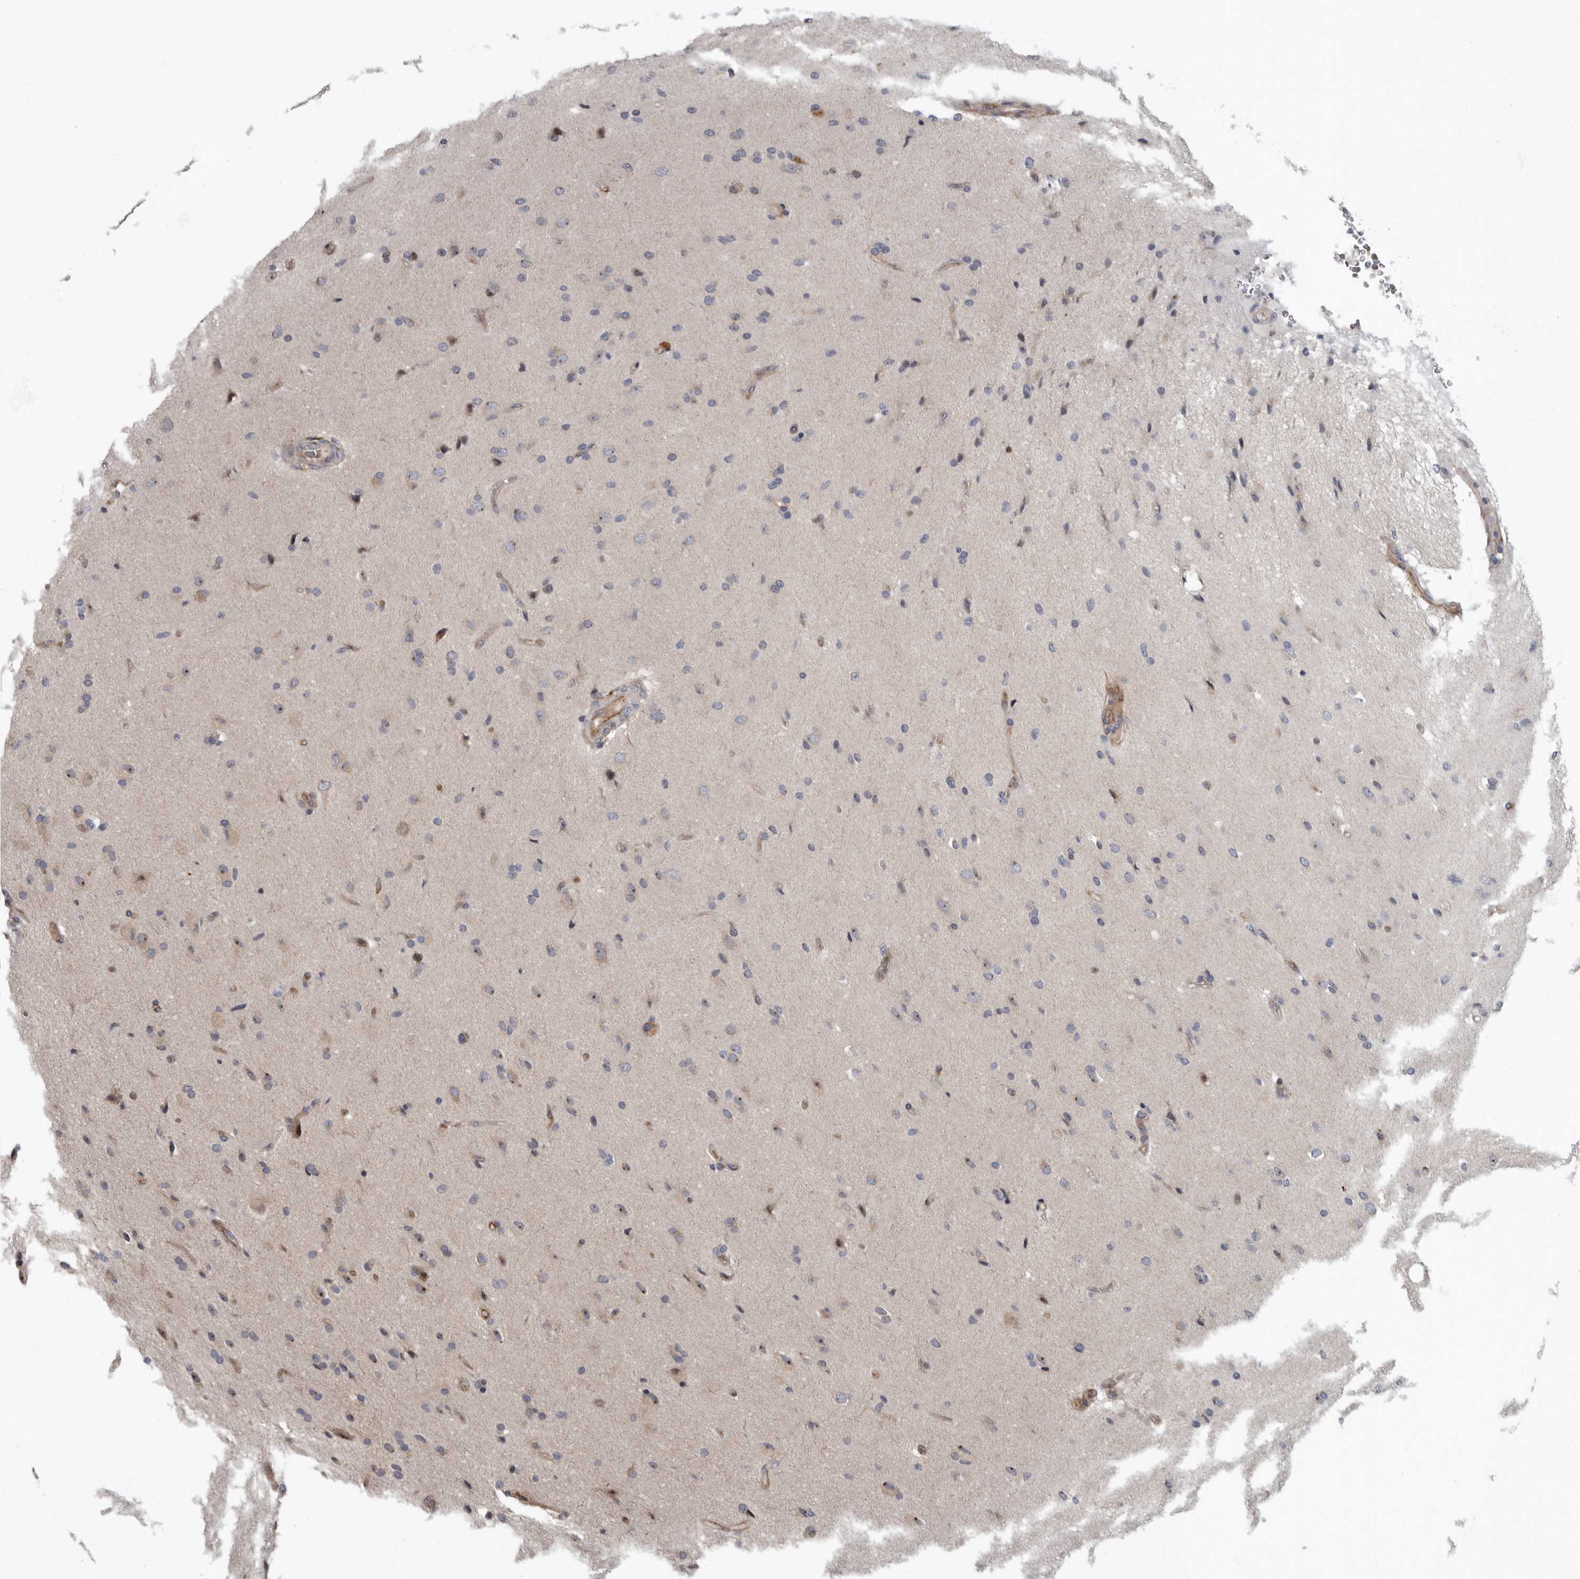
{"staining": {"intensity": "negative", "quantity": "none", "location": "none"}, "tissue": "glioma", "cell_type": "Tumor cells", "image_type": "cancer", "snomed": [{"axis": "morphology", "description": "Glioma, malignant, High grade"}, {"axis": "topography", "description": "Brain"}], "caption": "Glioma was stained to show a protein in brown. There is no significant staining in tumor cells. (Stains: DAB immunohistochemistry (IHC) with hematoxylin counter stain, Microscopy: brightfield microscopy at high magnification).", "gene": "PDCD11", "patient": {"sex": "male", "age": 72}}